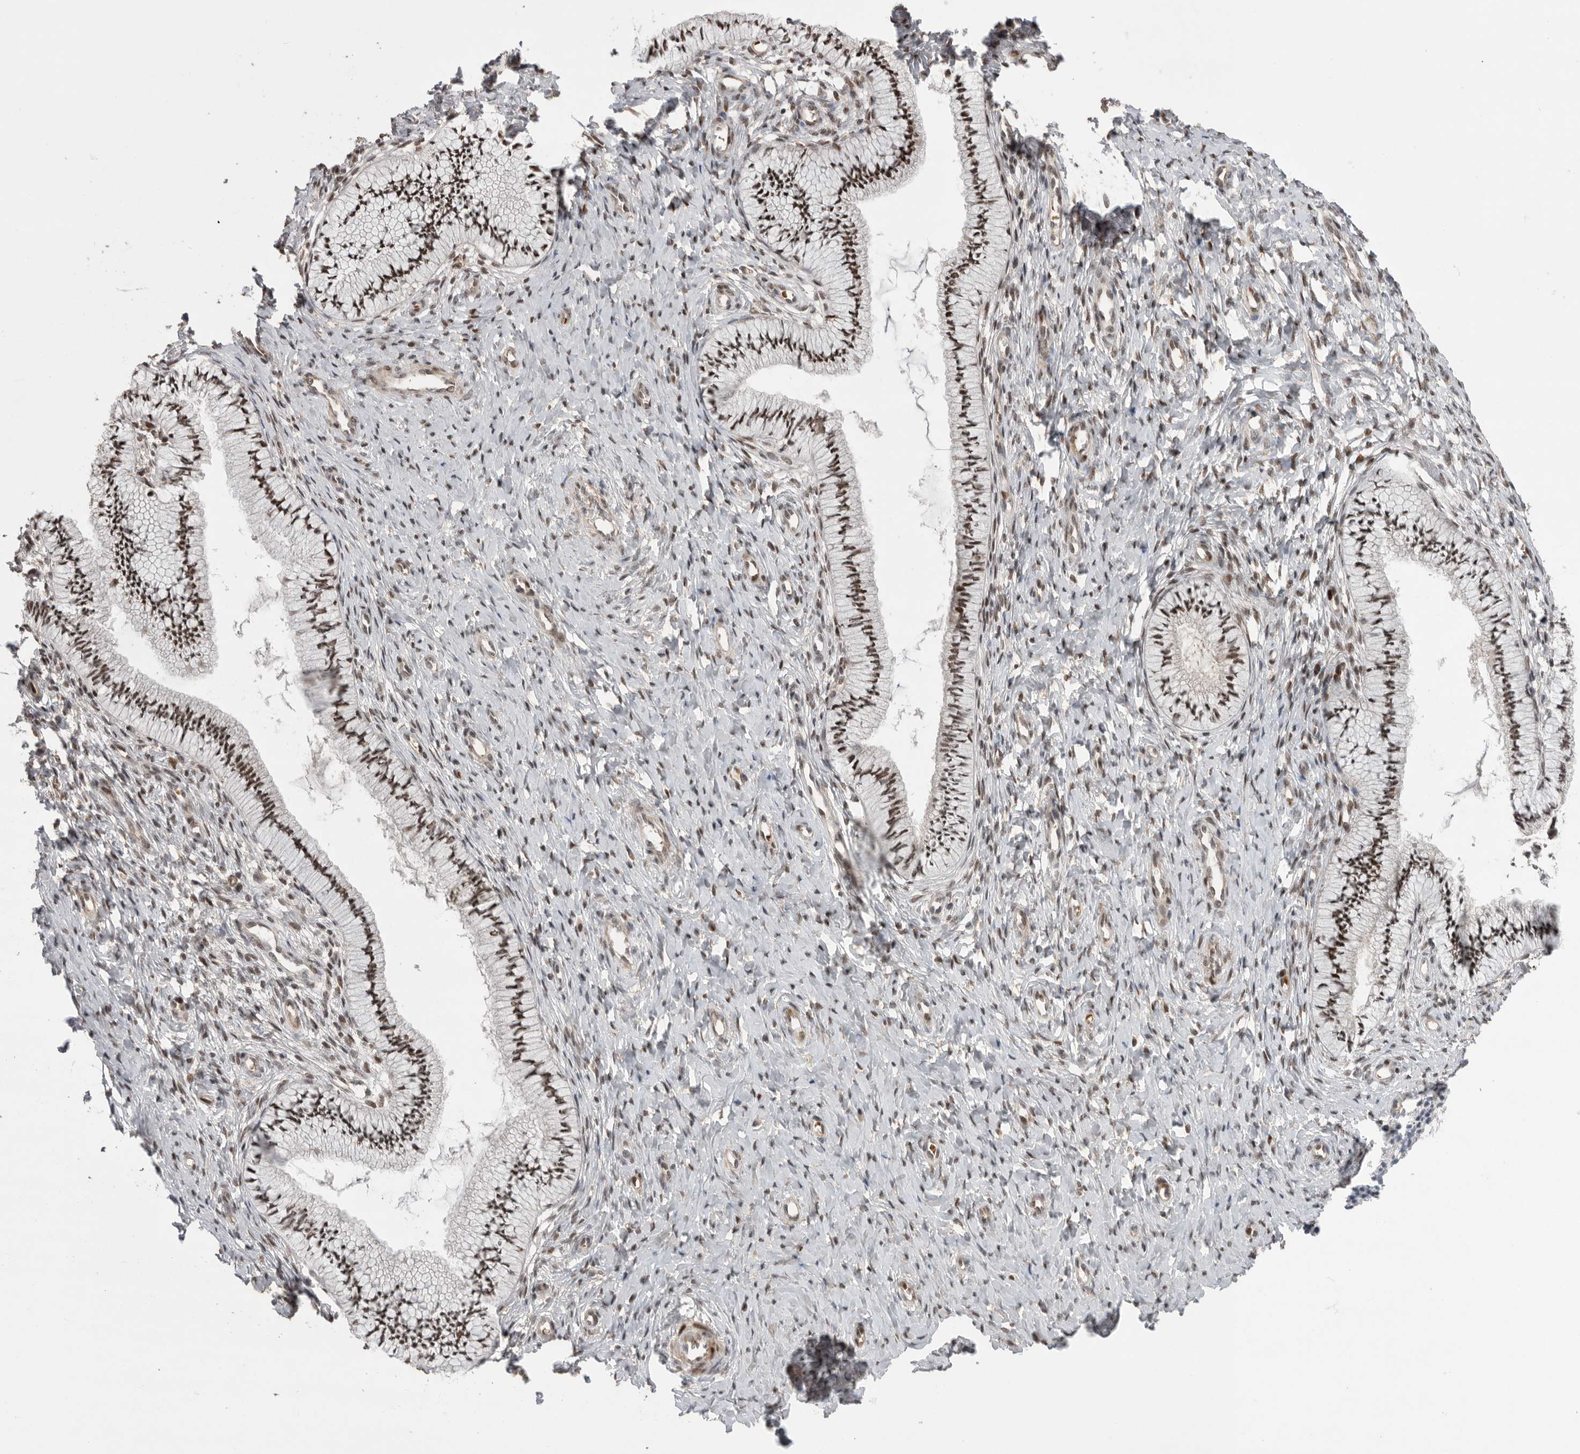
{"staining": {"intensity": "moderate", "quantity": ">75%", "location": "nuclear"}, "tissue": "cervix", "cell_type": "Glandular cells", "image_type": "normal", "snomed": [{"axis": "morphology", "description": "Normal tissue, NOS"}, {"axis": "topography", "description": "Cervix"}], "caption": "Brown immunohistochemical staining in unremarkable cervix shows moderate nuclear staining in about >75% of glandular cells. The staining was performed using DAB, with brown indicating positive protein expression. Nuclei are stained blue with hematoxylin.", "gene": "POU5F1", "patient": {"sex": "female", "age": 36}}